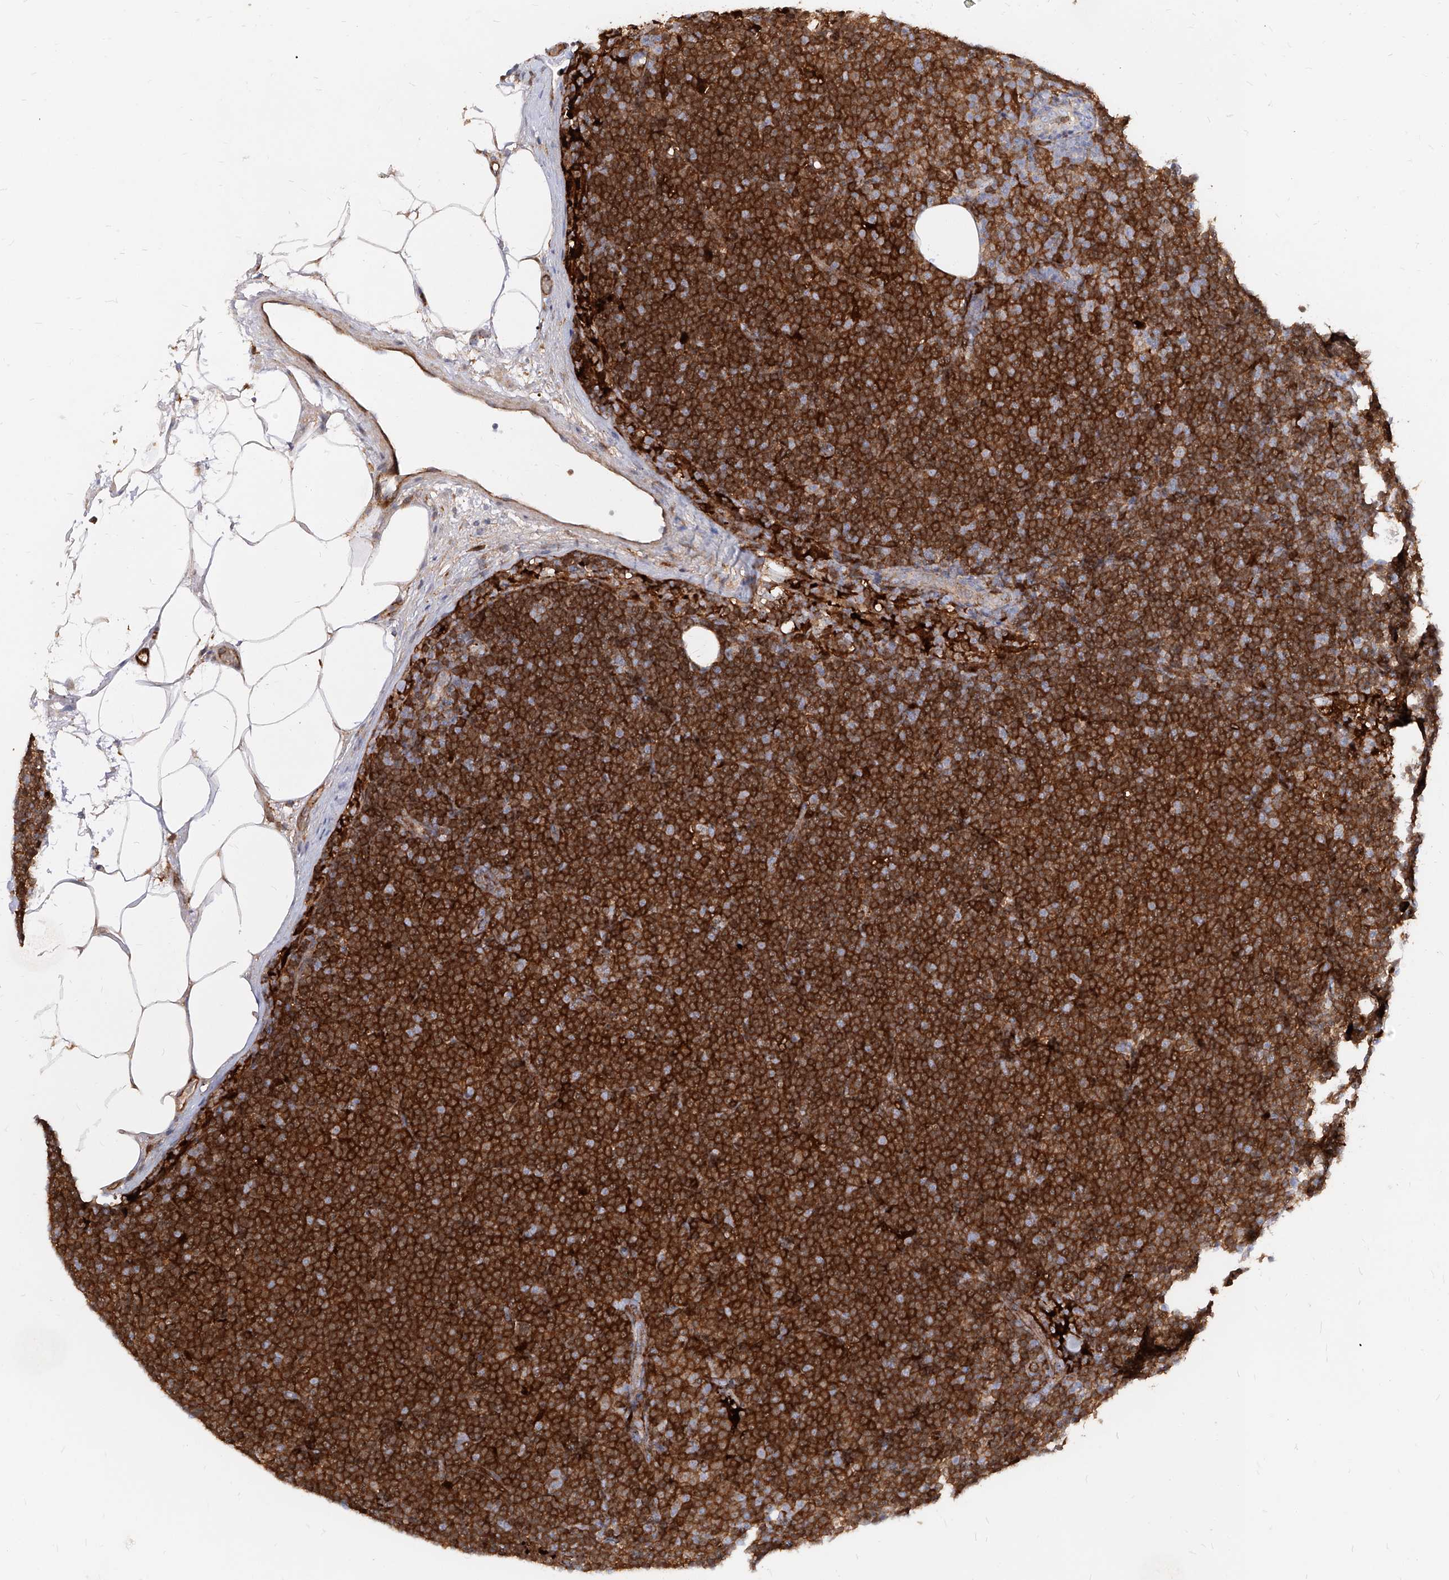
{"staining": {"intensity": "strong", "quantity": ">75%", "location": "cytoplasmic/membranous"}, "tissue": "lymphoma", "cell_type": "Tumor cells", "image_type": "cancer", "snomed": [{"axis": "morphology", "description": "Malignant lymphoma, non-Hodgkin's type, Low grade"}, {"axis": "topography", "description": "Lymph node"}], "caption": "Approximately >75% of tumor cells in malignant lymphoma, non-Hodgkin's type (low-grade) reveal strong cytoplasmic/membranous protein positivity as visualized by brown immunohistochemical staining.", "gene": "KYNU", "patient": {"sex": "female", "age": 53}}